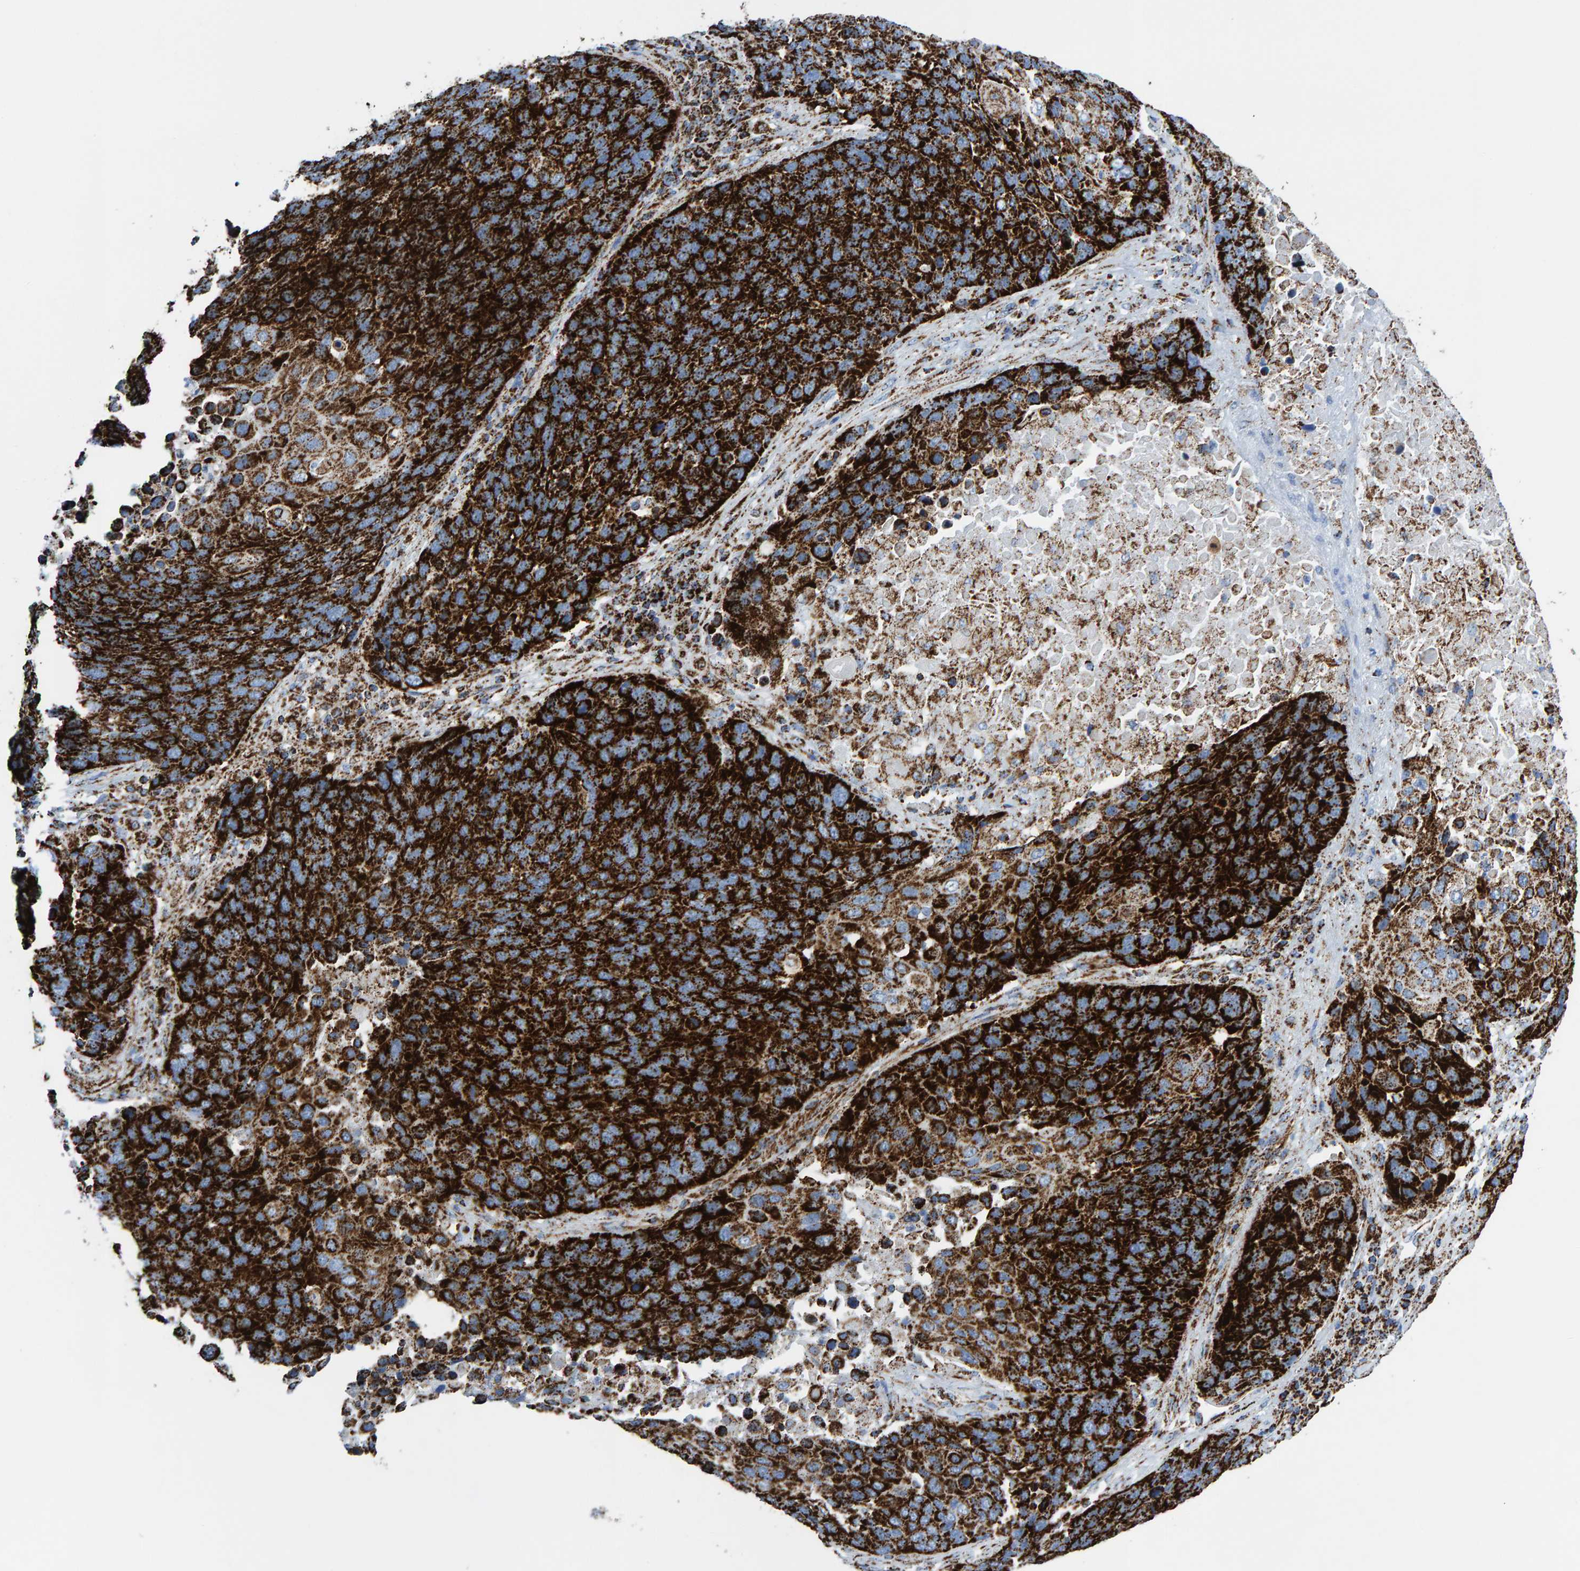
{"staining": {"intensity": "strong", "quantity": ">75%", "location": "cytoplasmic/membranous"}, "tissue": "lung cancer", "cell_type": "Tumor cells", "image_type": "cancer", "snomed": [{"axis": "morphology", "description": "Squamous cell carcinoma, NOS"}, {"axis": "topography", "description": "Lung"}], "caption": "High-power microscopy captured an IHC micrograph of lung cancer, revealing strong cytoplasmic/membranous positivity in about >75% of tumor cells.", "gene": "ENSG00000262660", "patient": {"sex": "male", "age": 66}}